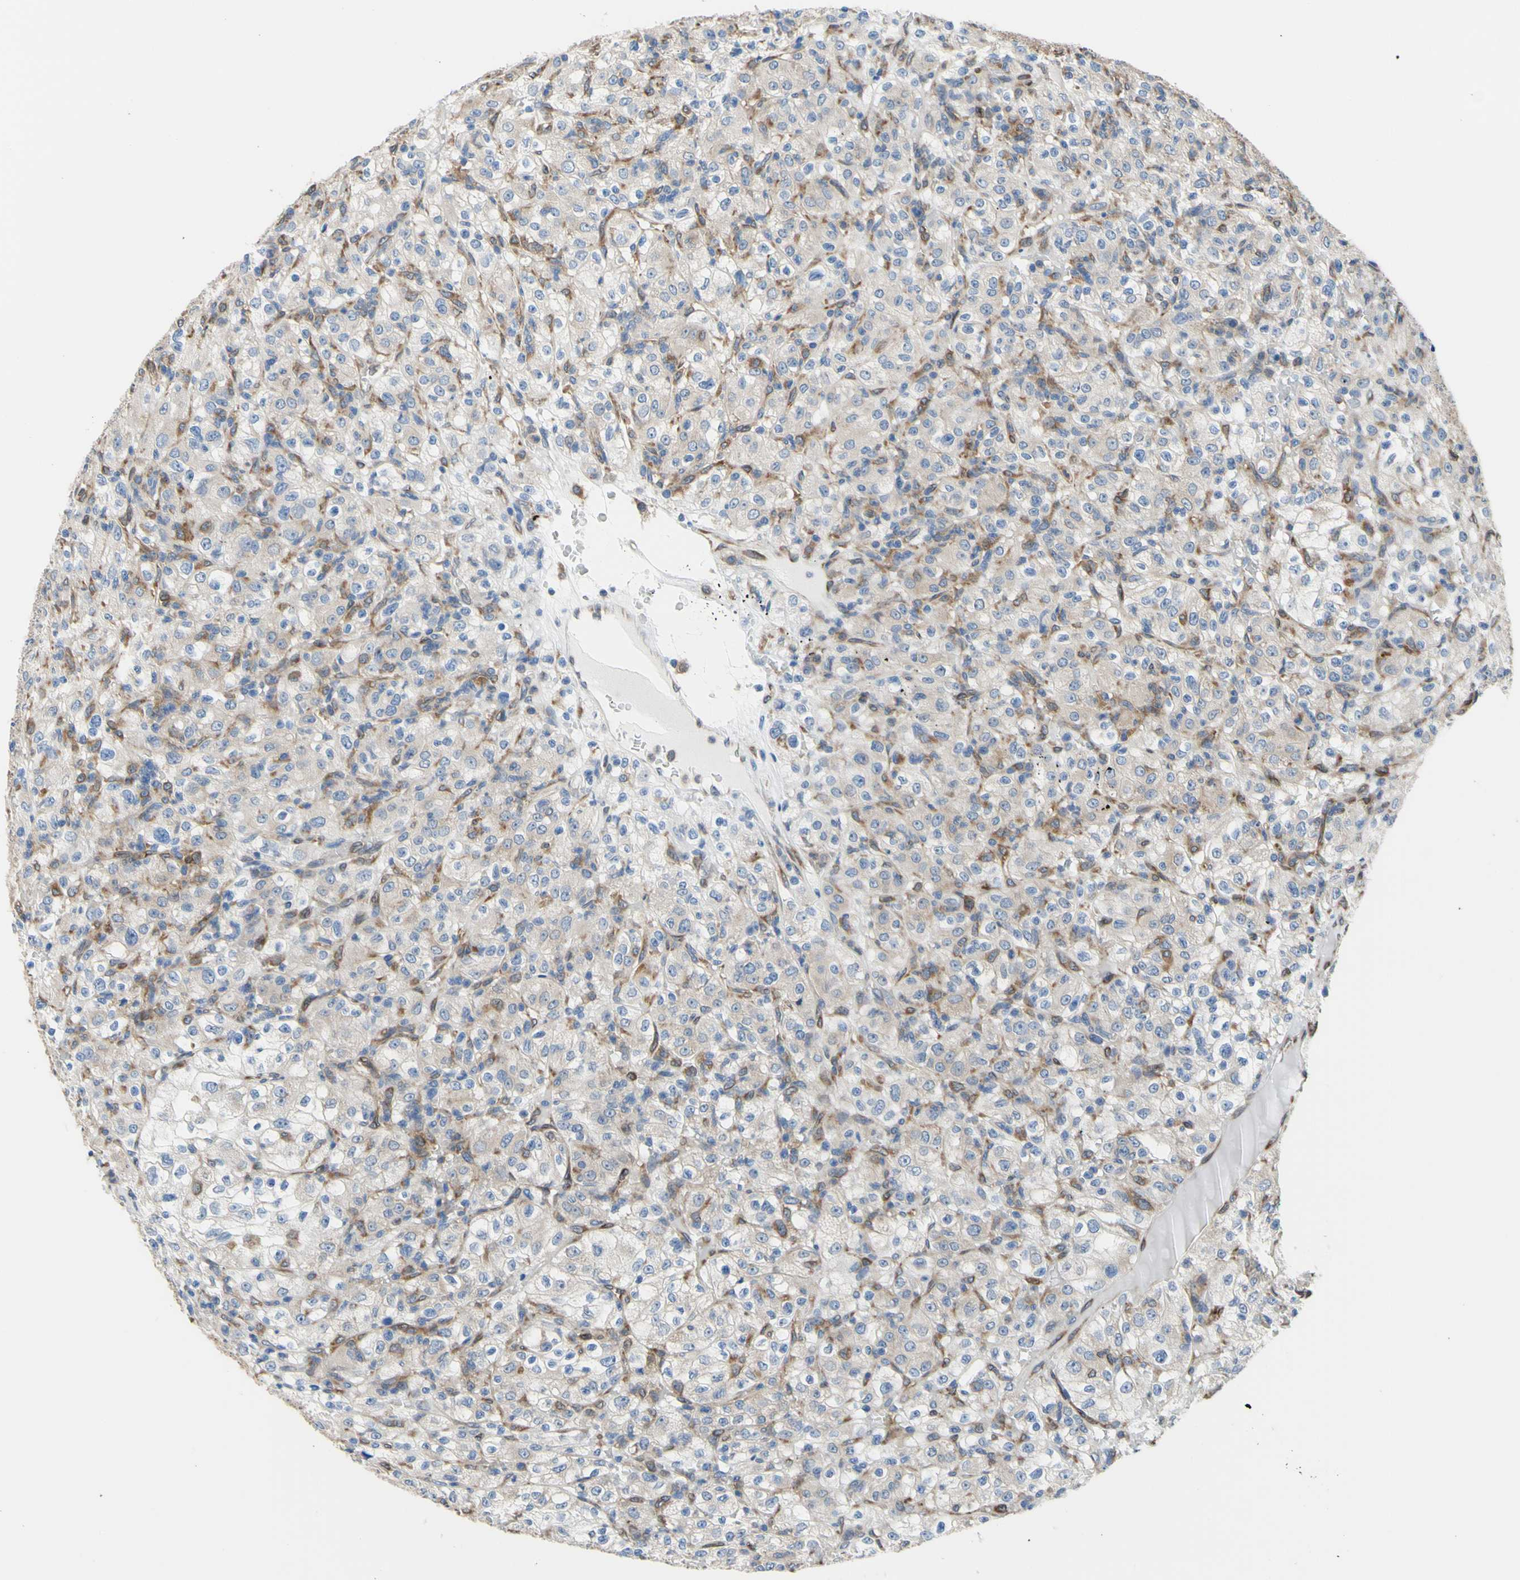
{"staining": {"intensity": "negative", "quantity": "none", "location": "none"}, "tissue": "renal cancer", "cell_type": "Tumor cells", "image_type": "cancer", "snomed": [{"axis": "morphology", "description": "Normal tissue, NOS"}, {"axis": "morphology", "description": "Adenocarcinoma, NOS"}, {"axis": "topography", "description": "Kidney"}], "caption": "Human renal adenocarcinoma stained for a protein using immunohistochemistry reveals no positivity in tumor cells.", "gene": "MGST2", "patient": {"sex": "female", "age": 72}}